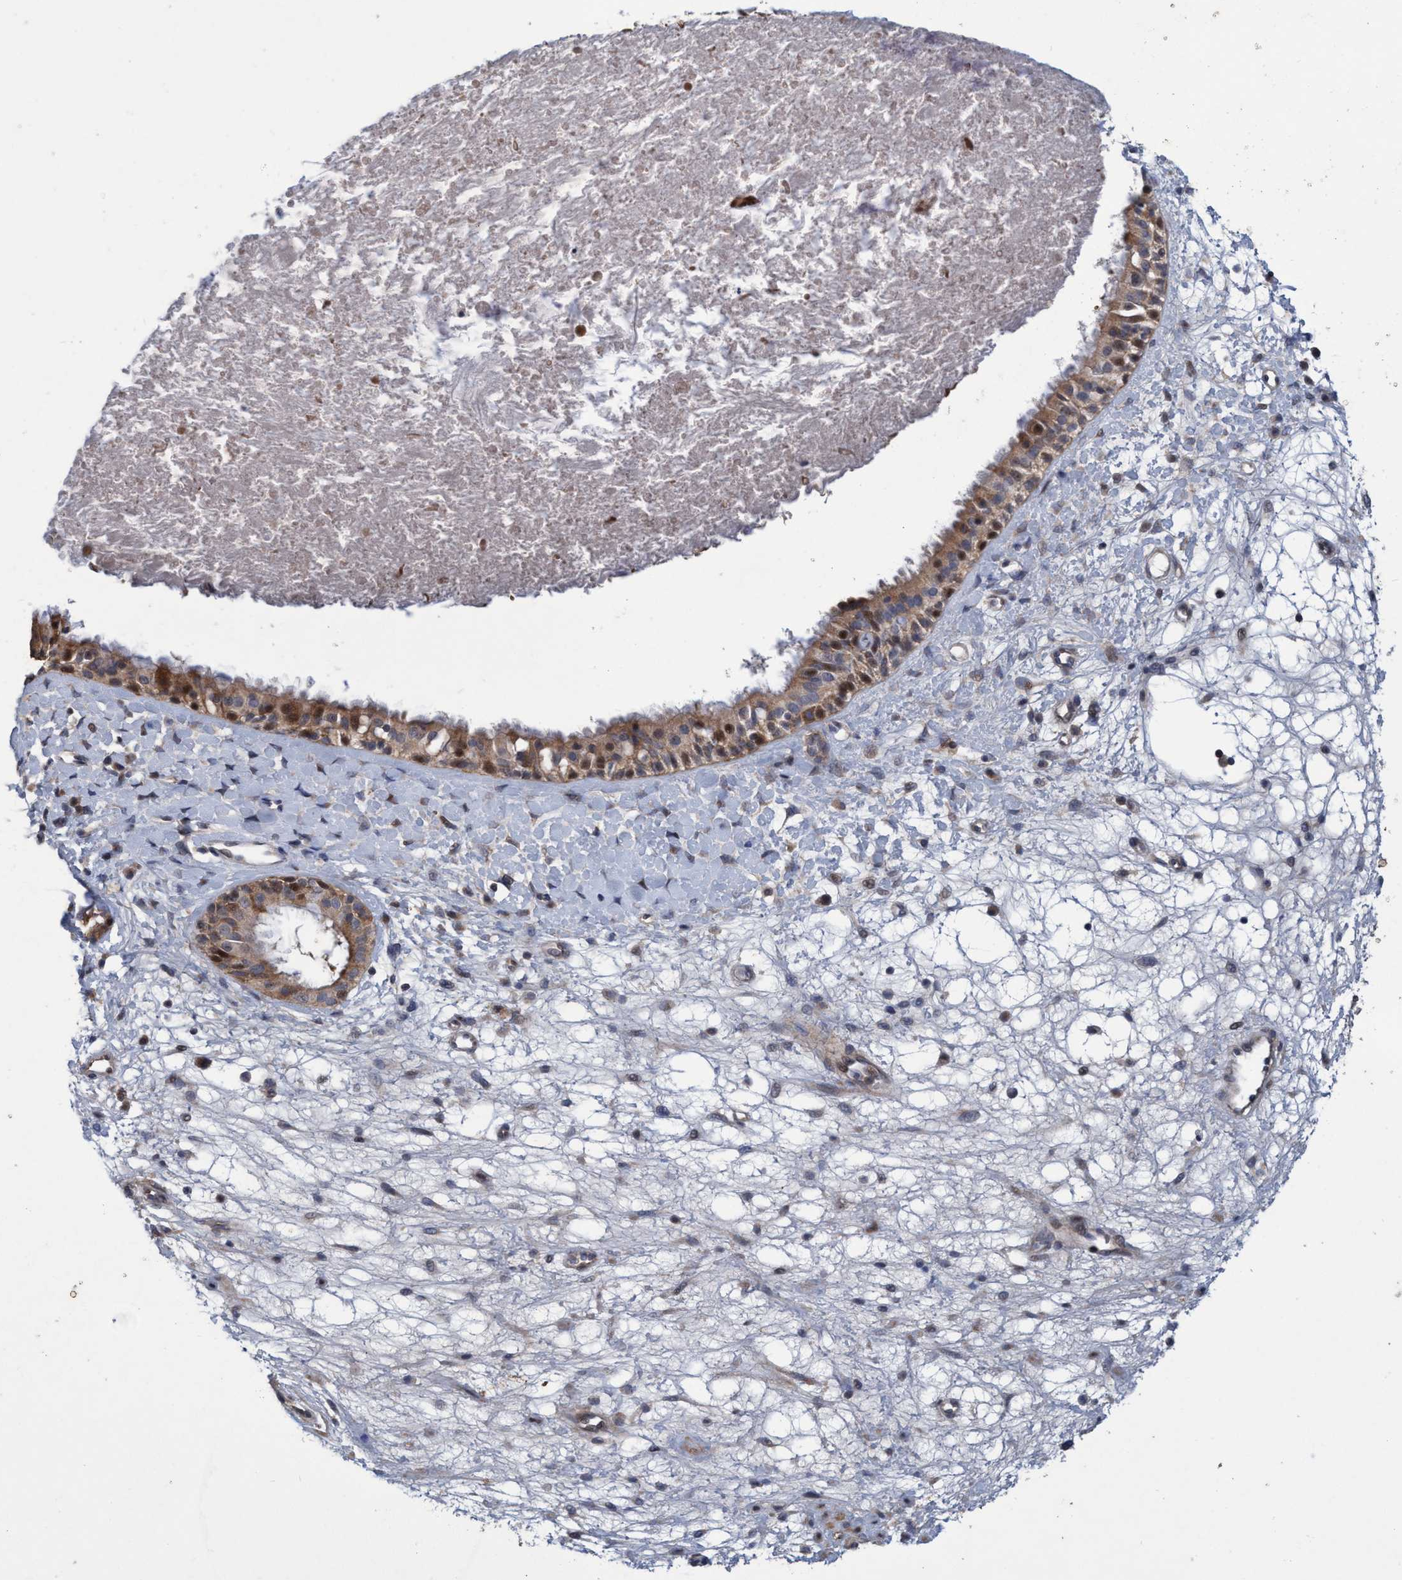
{"staining": {"intensity": "moderate", "quantity": ">75%", "location": "cytoplasmic/membranous,nuclear"}, "tissue": "nasopharynx", "cell_type": "Respiratory epithelial cells", "image_type": "normal", "snomed": [{"axis": "morphology", "description": "Normal tissue, NOS"}, {"axis": "topography", "description": "Nasopharynx"}], "caption": "A high-resolution histopathology image shows IHC staining of normal nasopharynx, which demonstrates moderate cytoplasmic/membranous,nuclear staining in about >75% of respiratory epithelial cells.", "gene": "ZNF677", "patient": {"sex": "male", "age": 22}}